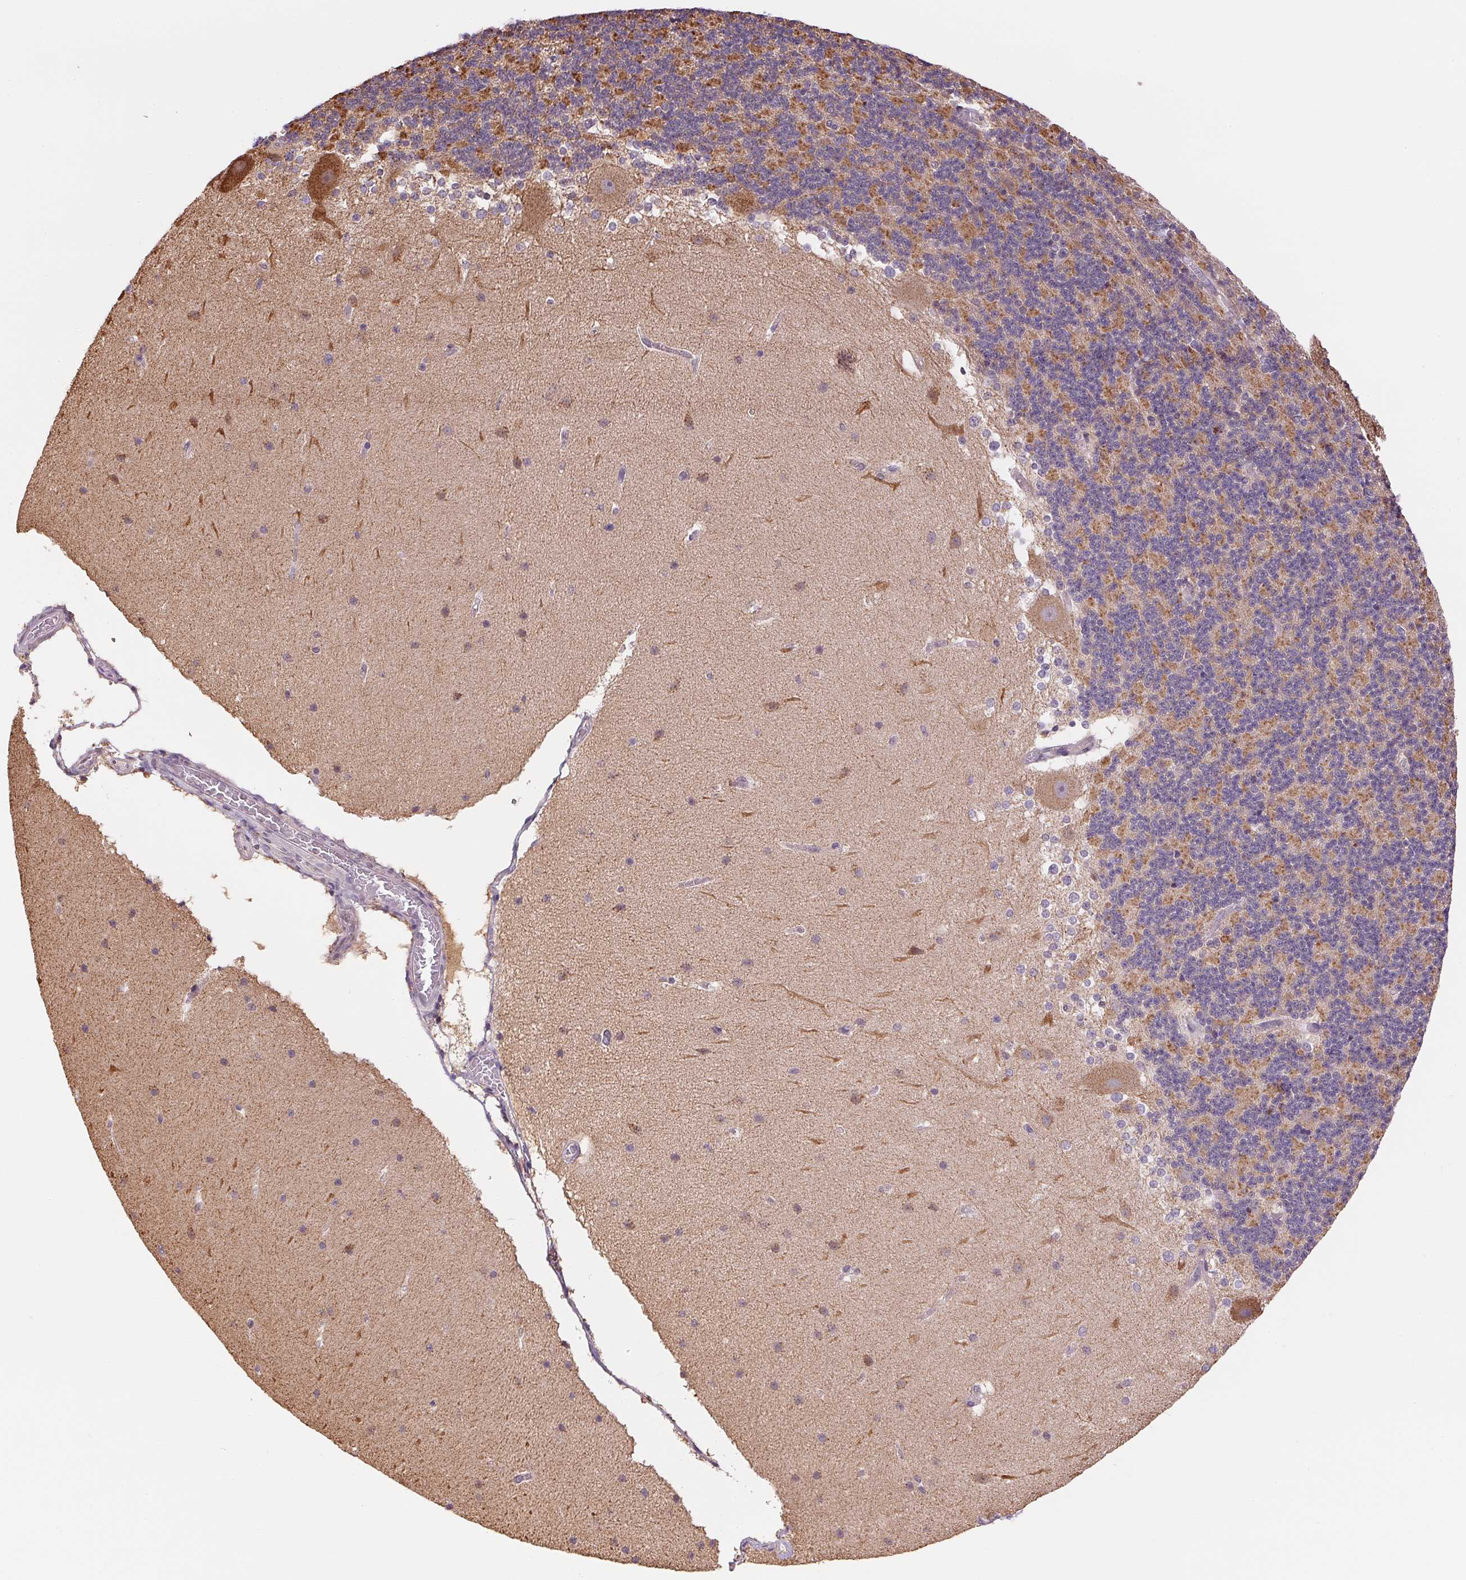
{"staining": {"intensity": "moderate", "quantity": "25%-75%", "location": "cytoplasmic/membranous"}, "tissue": "cerebellum", "cell_type": "Cells in granular layer", "image_type": "normal", "snomed": [{"axis": "morphology", "description": "Normal tissue, NOS"}, {"axis": "topography", "description": "Cerebellum"}], "caption": "The photomicrograph reveals staining of unremarkable cerebellum, revealing moderate cytoplasmic/membranous protein staining (brown color) within cells in granular layer.", "gene": "SC5D", "patient": {"sex": "female", "age": 19}}